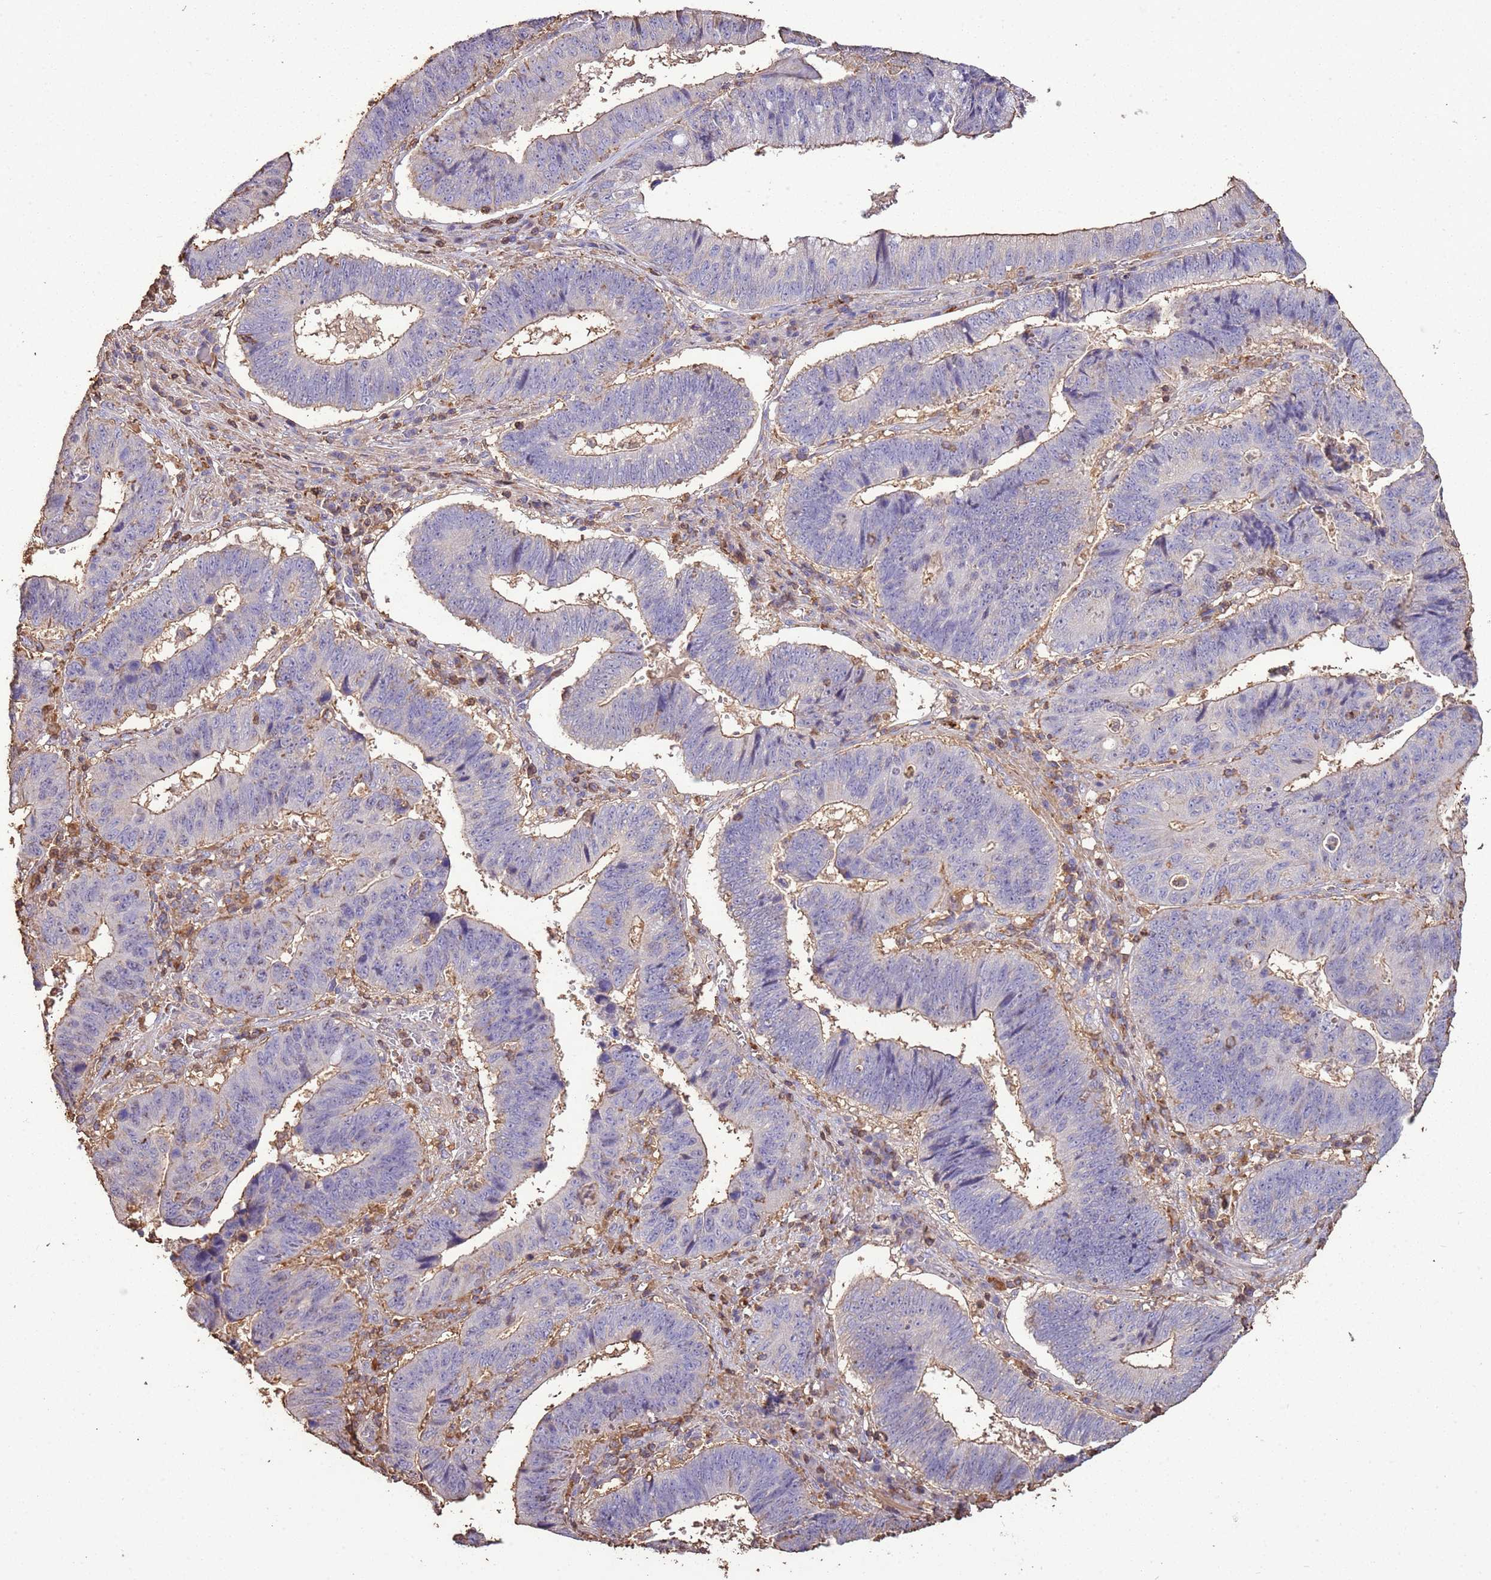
{"staining": {"intensity": "weak", "quantity": "<25%", "location": "cytoplasmic/membranous"}, "tissue": "stomach cancer", "cell_type": "Tumor cells", "image_type": "cancer", "snomed": [{"axis": "morphology", "description": "Adenocarcinoma, NOS"}, {"axis": "topography", "description": "Stomach"}], "caption": "Immunohistochemistry image of neoplastic tissue: human stomach cancer stained with DAB demonstrates no significant protein expression in tumor cells.", "gene": "ARL10", "patient": {"sex": "male", "age": 59}}